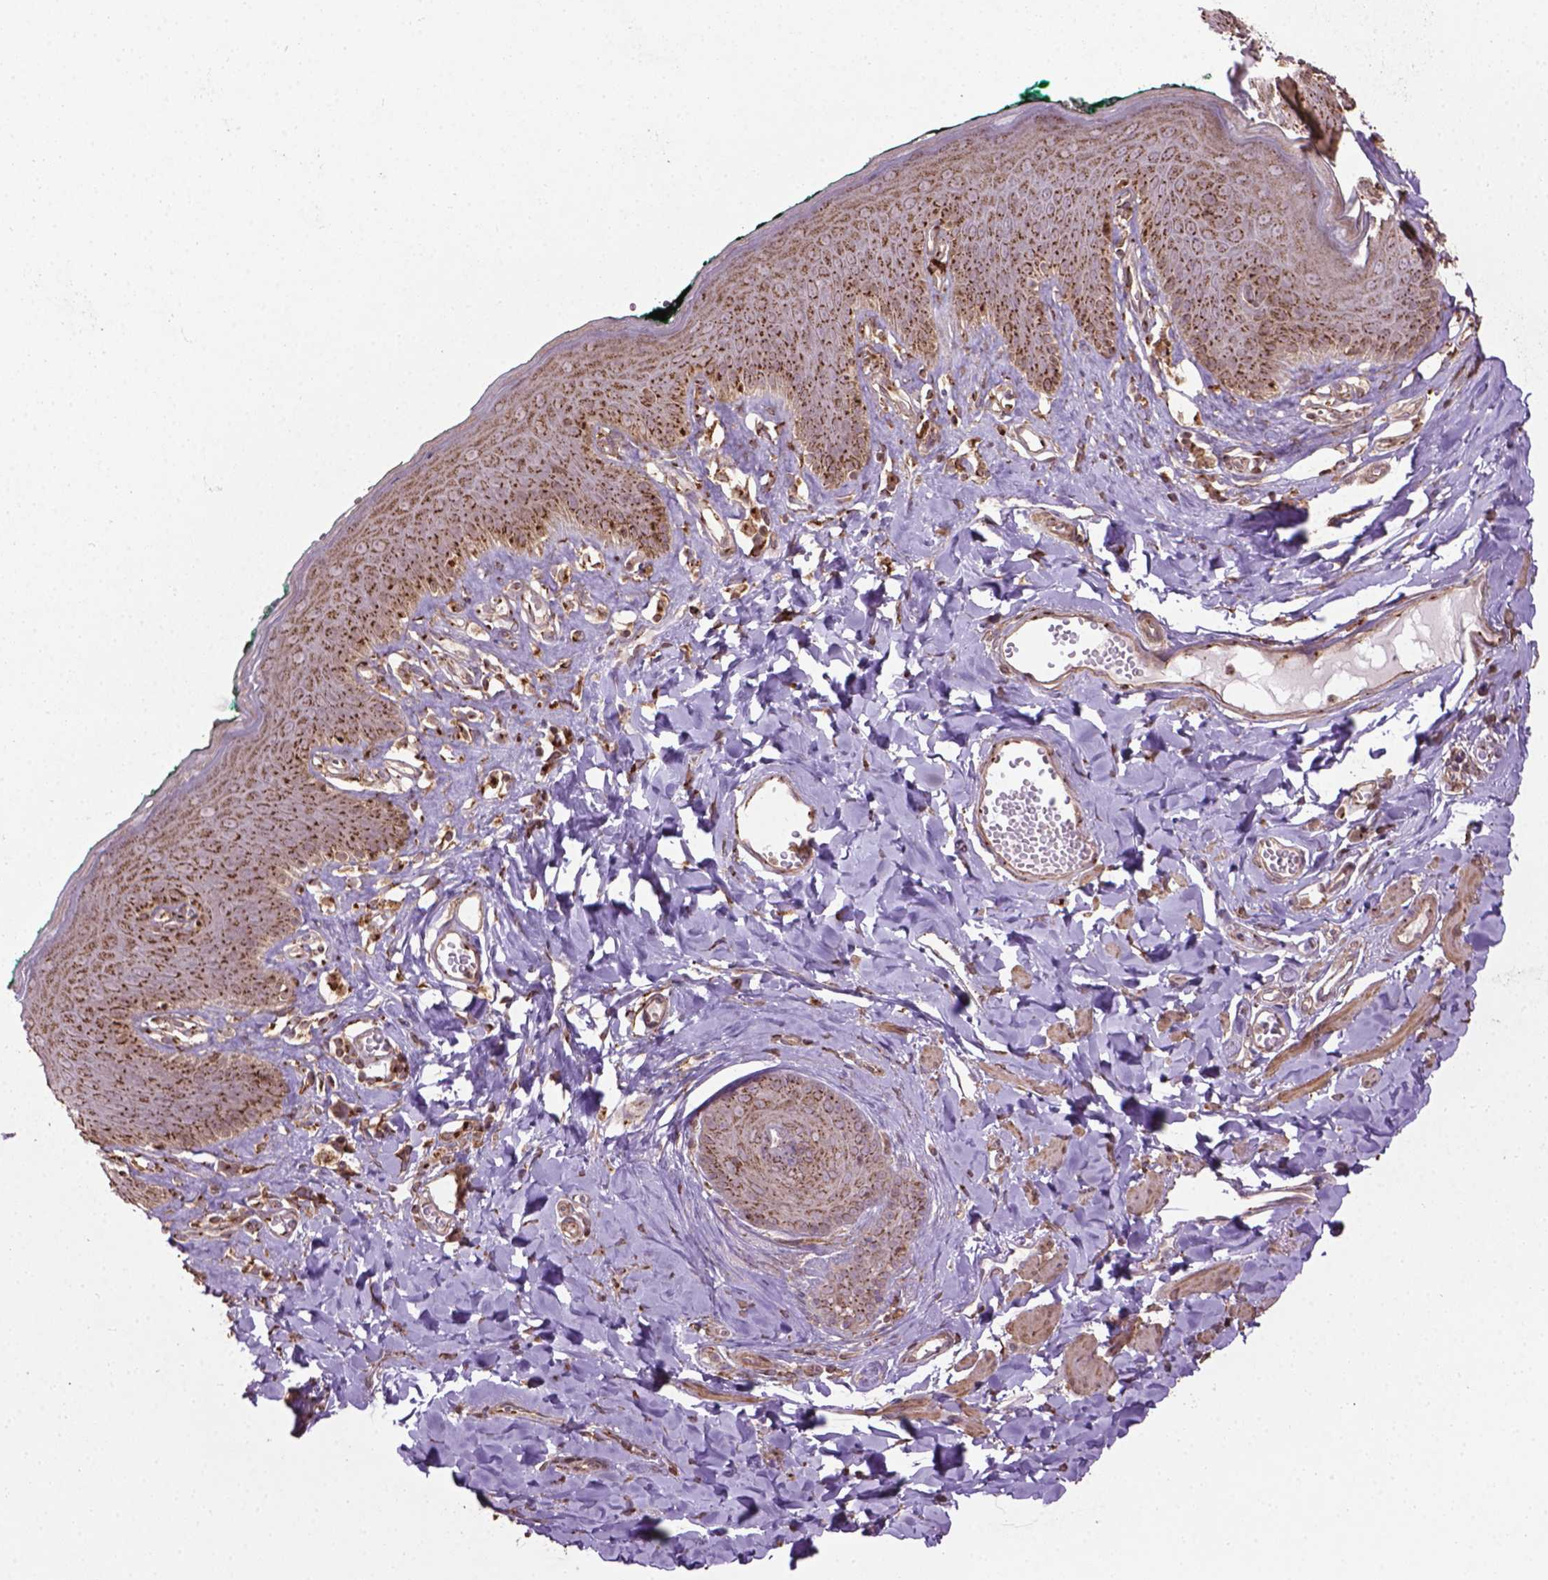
{"staining": {"intensity": "strong", "quantity": "25%-75%", "location": "cytoplasmic/membranous"}, "tissue": "skin", "cell_type": "Epidermal cells", "image_type": "normal", "snomed": [{"axis": "morphology", "description": "Normal tissue, NOS"}, {"axis": "topography", "description": "Vulva"}, {"axis": "topography", "description": "Peripheral nerve tissue"}], "caption": "The micrograph shows a brown stain indicating the presence of a protein in the cytoplasmic/membranous of epidermal cells in skin. (DAB (3,3'-diaminobenzidine) IHC, brown staining for protein, blue staining for nuclei).", "gene": "GAS1", "patient": {"sex": "female", "age": 66}}